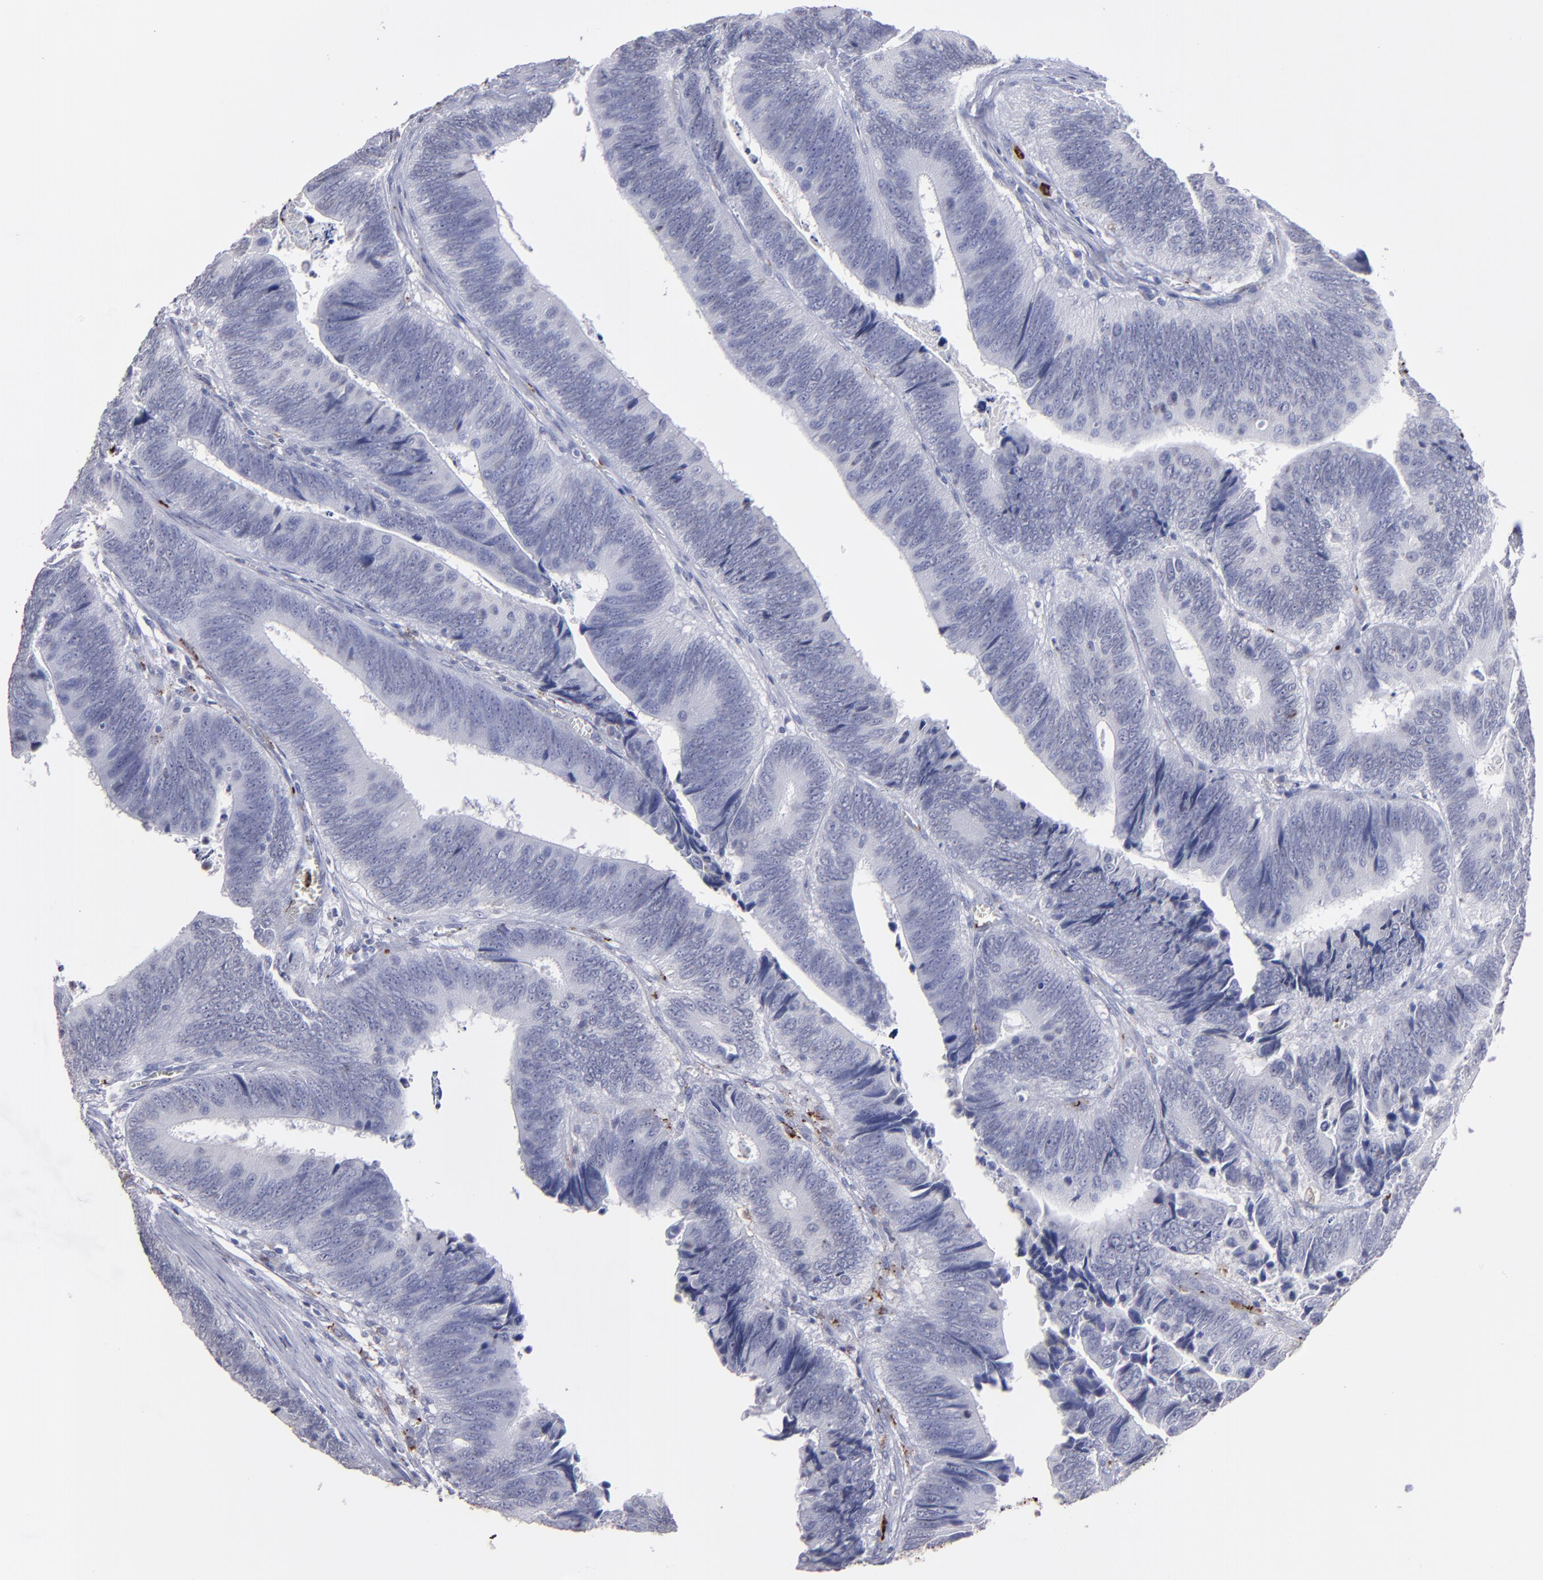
{"staining": {"intensity": "negative", "quantity": "none", "location": "none"}, "tissue": "colorectal cancer", "cell_type": "Tumor cells", "image_type": "cancer", "snomed": [{"axis": "morphology", "description": "Adenocarcinoma, NOS"}, {"axis": "topography", "description": "Colon"}], "caption": "Micrograph shows no significant protein staining in tumor cells of colorectal cancer (adenocarcinoma).", "gene": "CD36", "patient": {"sex": "male", "age": 72}}